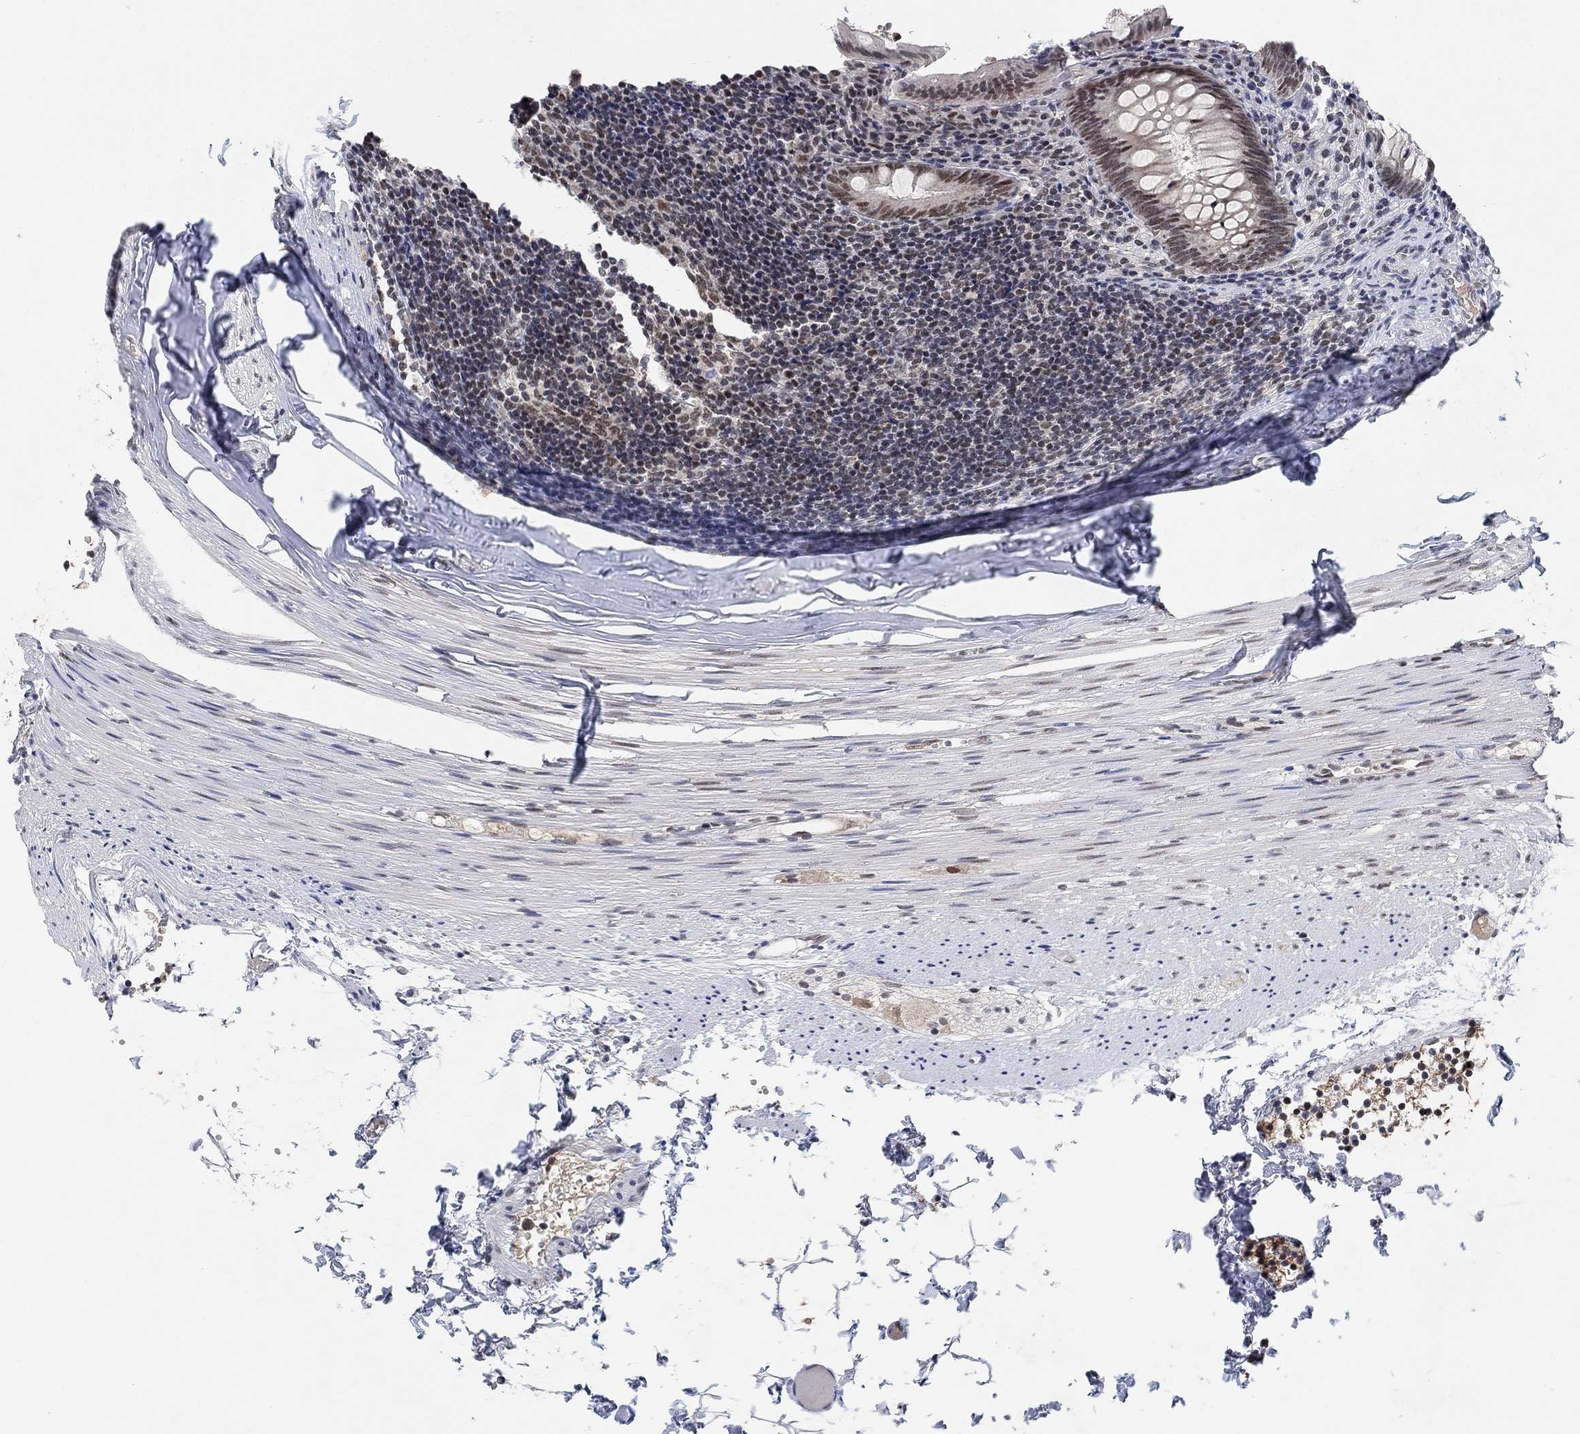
{"staining": {"intensity": "strong", "quantity": "25%-75%", "location": "nuclear"}, "tissue": "appendix", "cell_type": "Glandular cells", "image_type": "normal", "snomed": [{"axis": "morphology", "description": "Normal tissue, NOS"}, {"axis": "topography", "description": "Appendix"}], "caption": "Immunohistochemical staining of benign human appendix exhibits strong nuclear protein positivity in about 25%-75% of glandular cells. The protein of interest is shown in brown color, while the nuclei are stained blue.", "gene": "THAP8", "patient": {"sex": "female", "age": 23}}